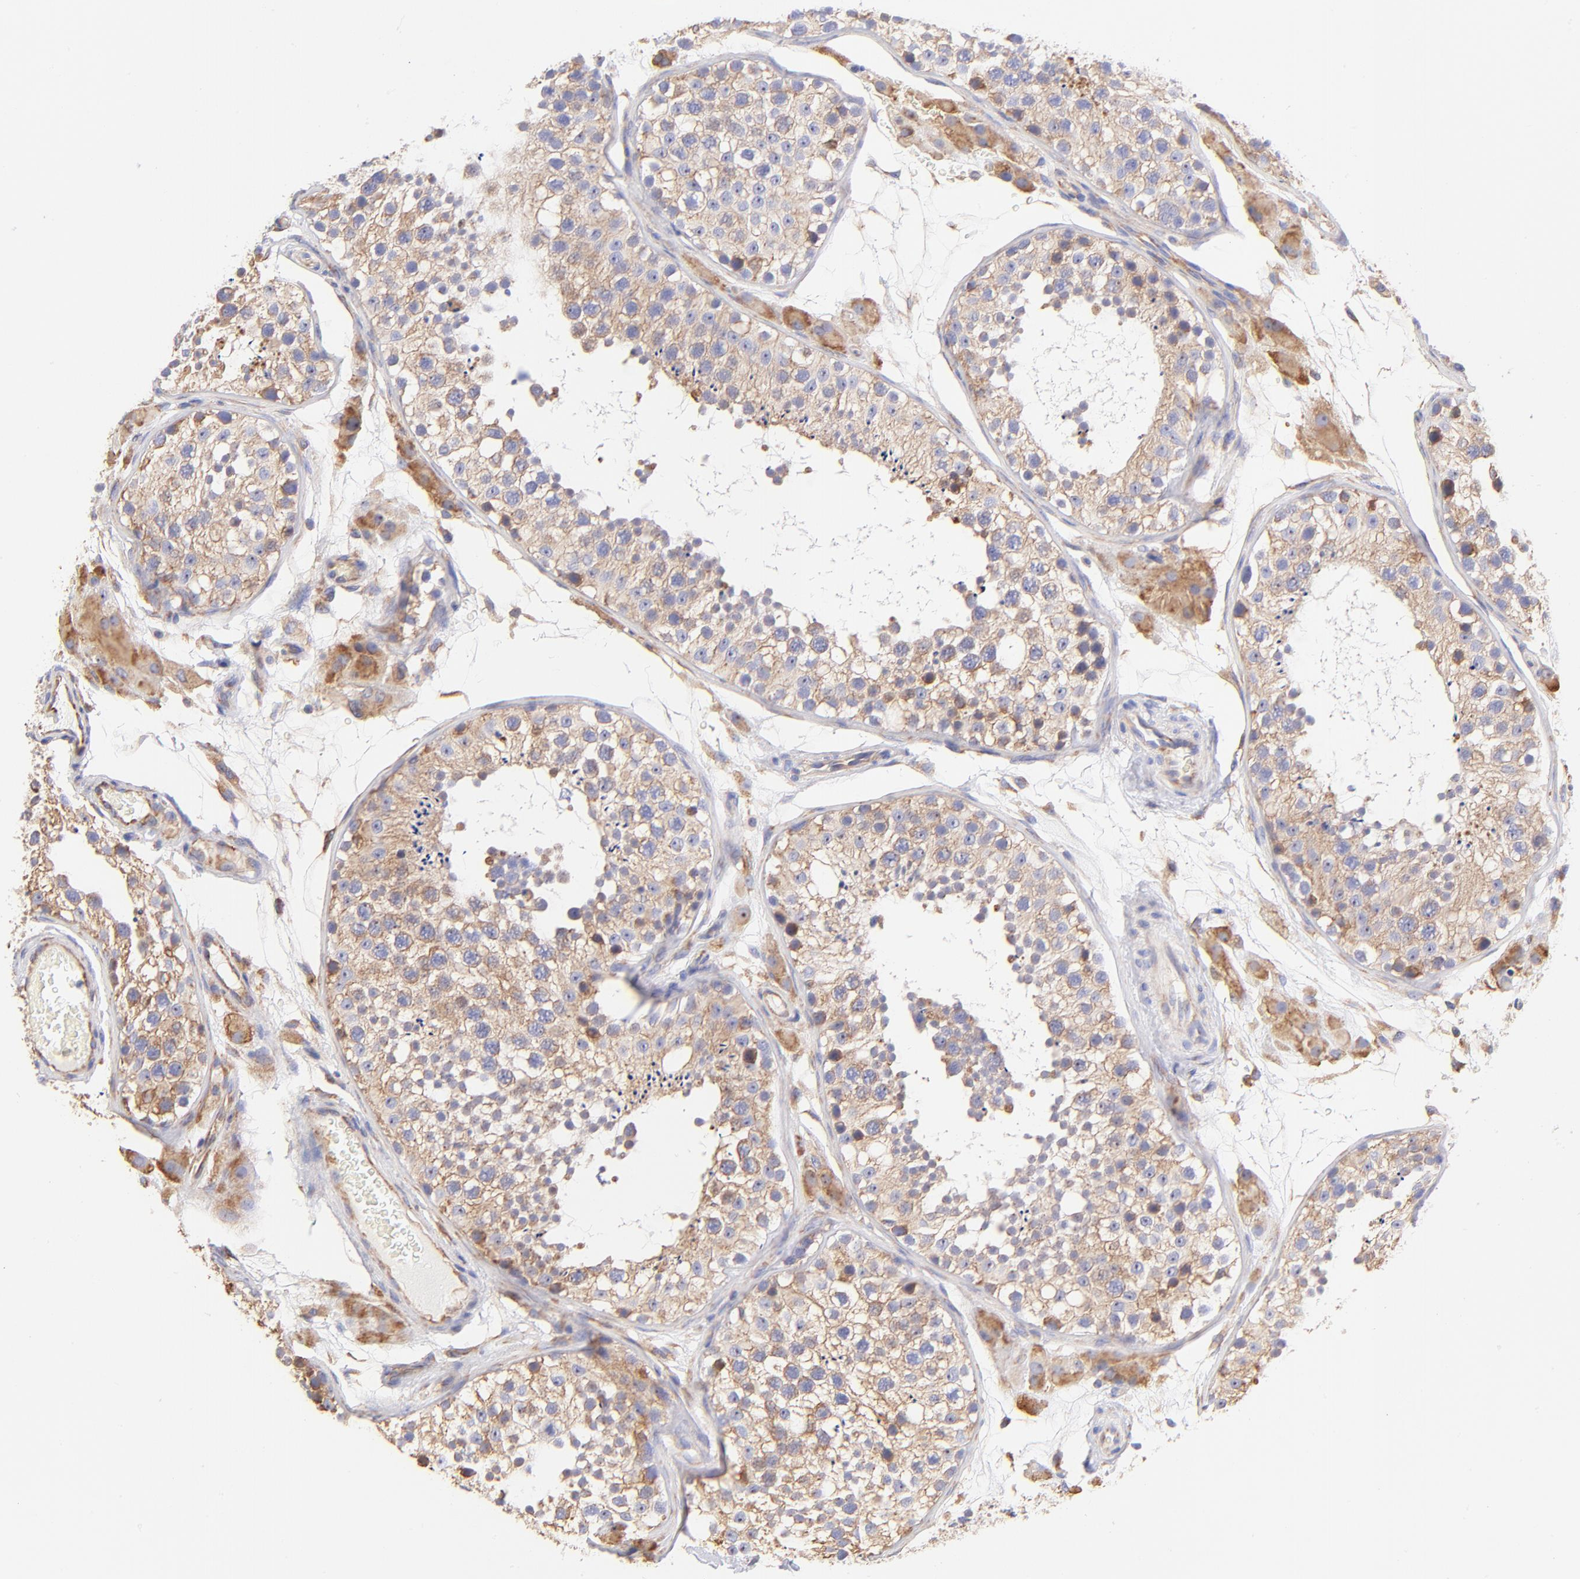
{"staining": {"intensity": "weak", "quantity": "25%-75%", "location": "cytoplasmic/membranous"}, "tissue": "testis", "cell_type": "Cells in seminiferous ducts", "image_type": "normal", "snomed": [{"axis": "morphology", "description": "Normal tissue, NOS"}, {"axis": "topography", "description": "Testis"}], "caption": "Immunohistochemical staining of unremarkable human testis demonstrates weak cytoplasmic/membranous protein positivity in about 25%-75% of cells in seminiferous ducts.", "gene": "RPL30", "patient": {"sex": "male", "age": 26}}